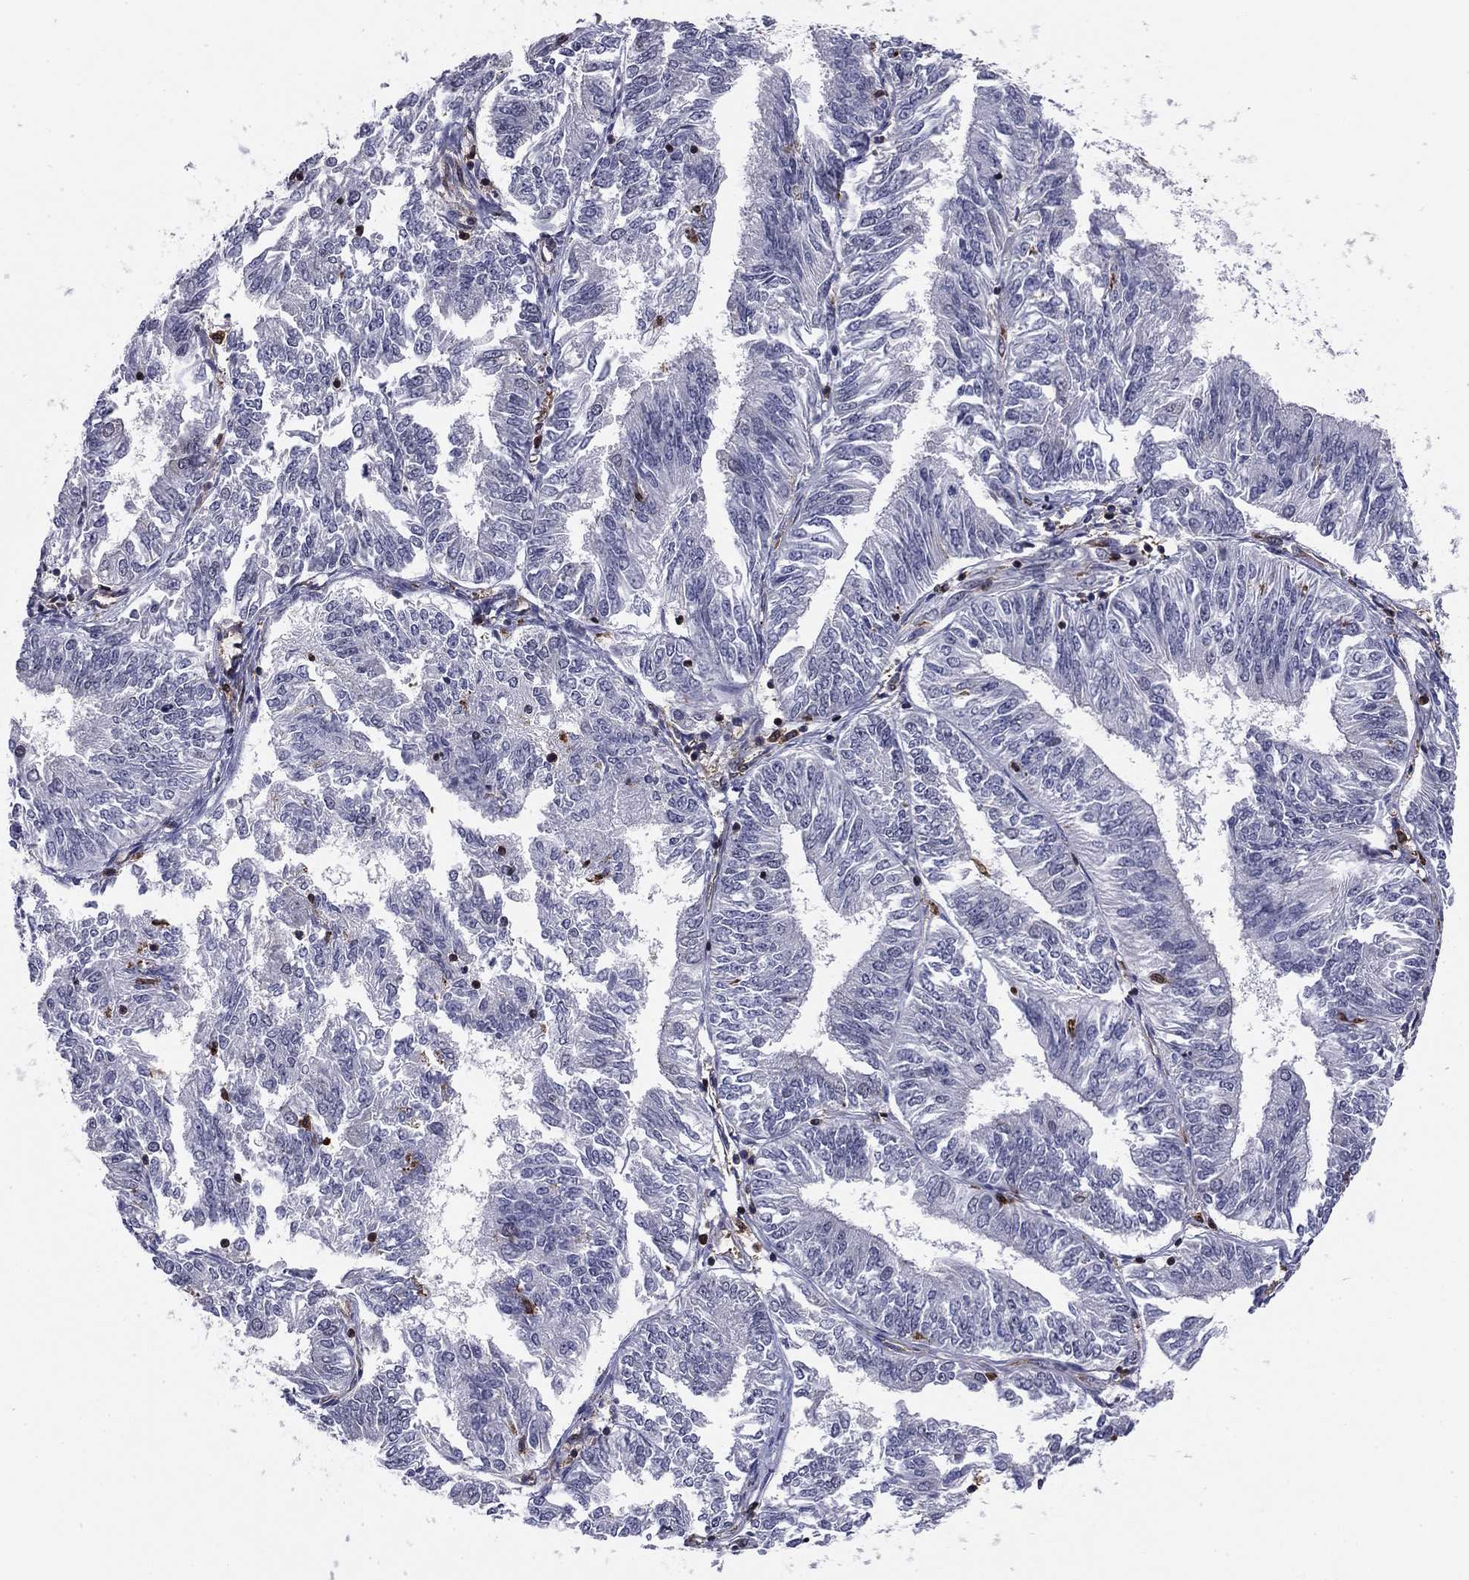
{"staining": {"intensity": "negative", "quantity": "none", "location": "none"}, "tissue": "endometrial cancer", "cell_type": "Tumor cells", "image_type": "cancer", "snomed": [{"axis": "morphology", "description": "Adenocarcinoma, NOS"}, {"axis": "topography", "description": "Endometrium"}], "caption": "Tumor cells show no significant expression in adenocarcinoma (endometrial).", "gene": "PLCB2", "patient": {"sex": "female", "age": 58}}